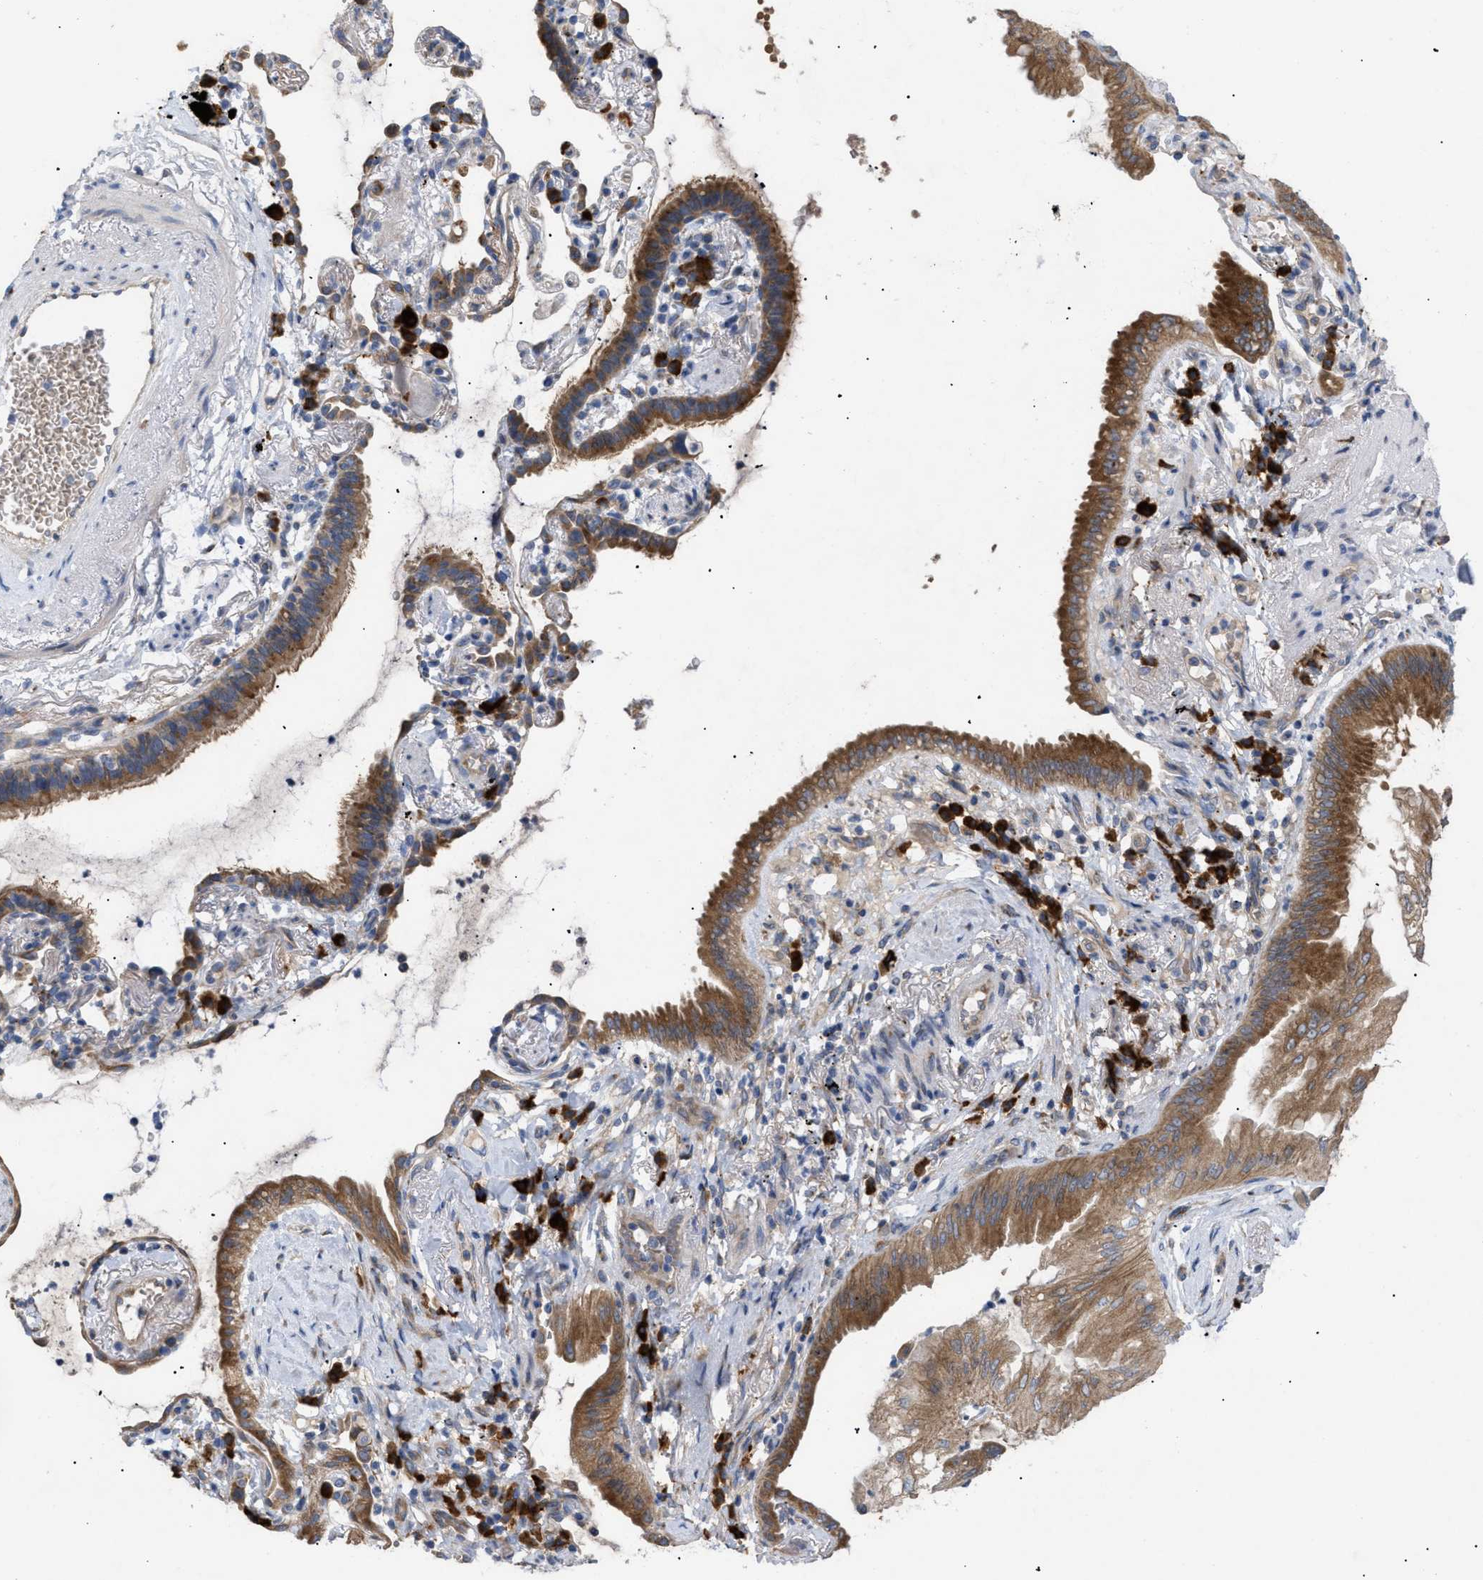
{"staining": {"intensity": "strong", "quantity": ">75%", "location": "cytoplasmic/membranous"}, "tissue": "lung cancer", "cell_type": "Tumor cells", "image_type": "cancer", "snomed": [{"axis": "morphology", "description": "Normal tissue, NOS"}, {"axis": "morphology", "description": "Adenocarcinoma, NOS"}, {"axis": "topography", "description": "Bronchus"}, {"axis": "topography", "description": "Lung"}], "caption": "Lung adenocarcinoma was stained to show a protein in brown. There is high levels of strong cytoplasmic/membranous staining in about >75% of tumor cells.", "gene": "SLC50A1", "patient": {"sex": "female", "age": 70}}